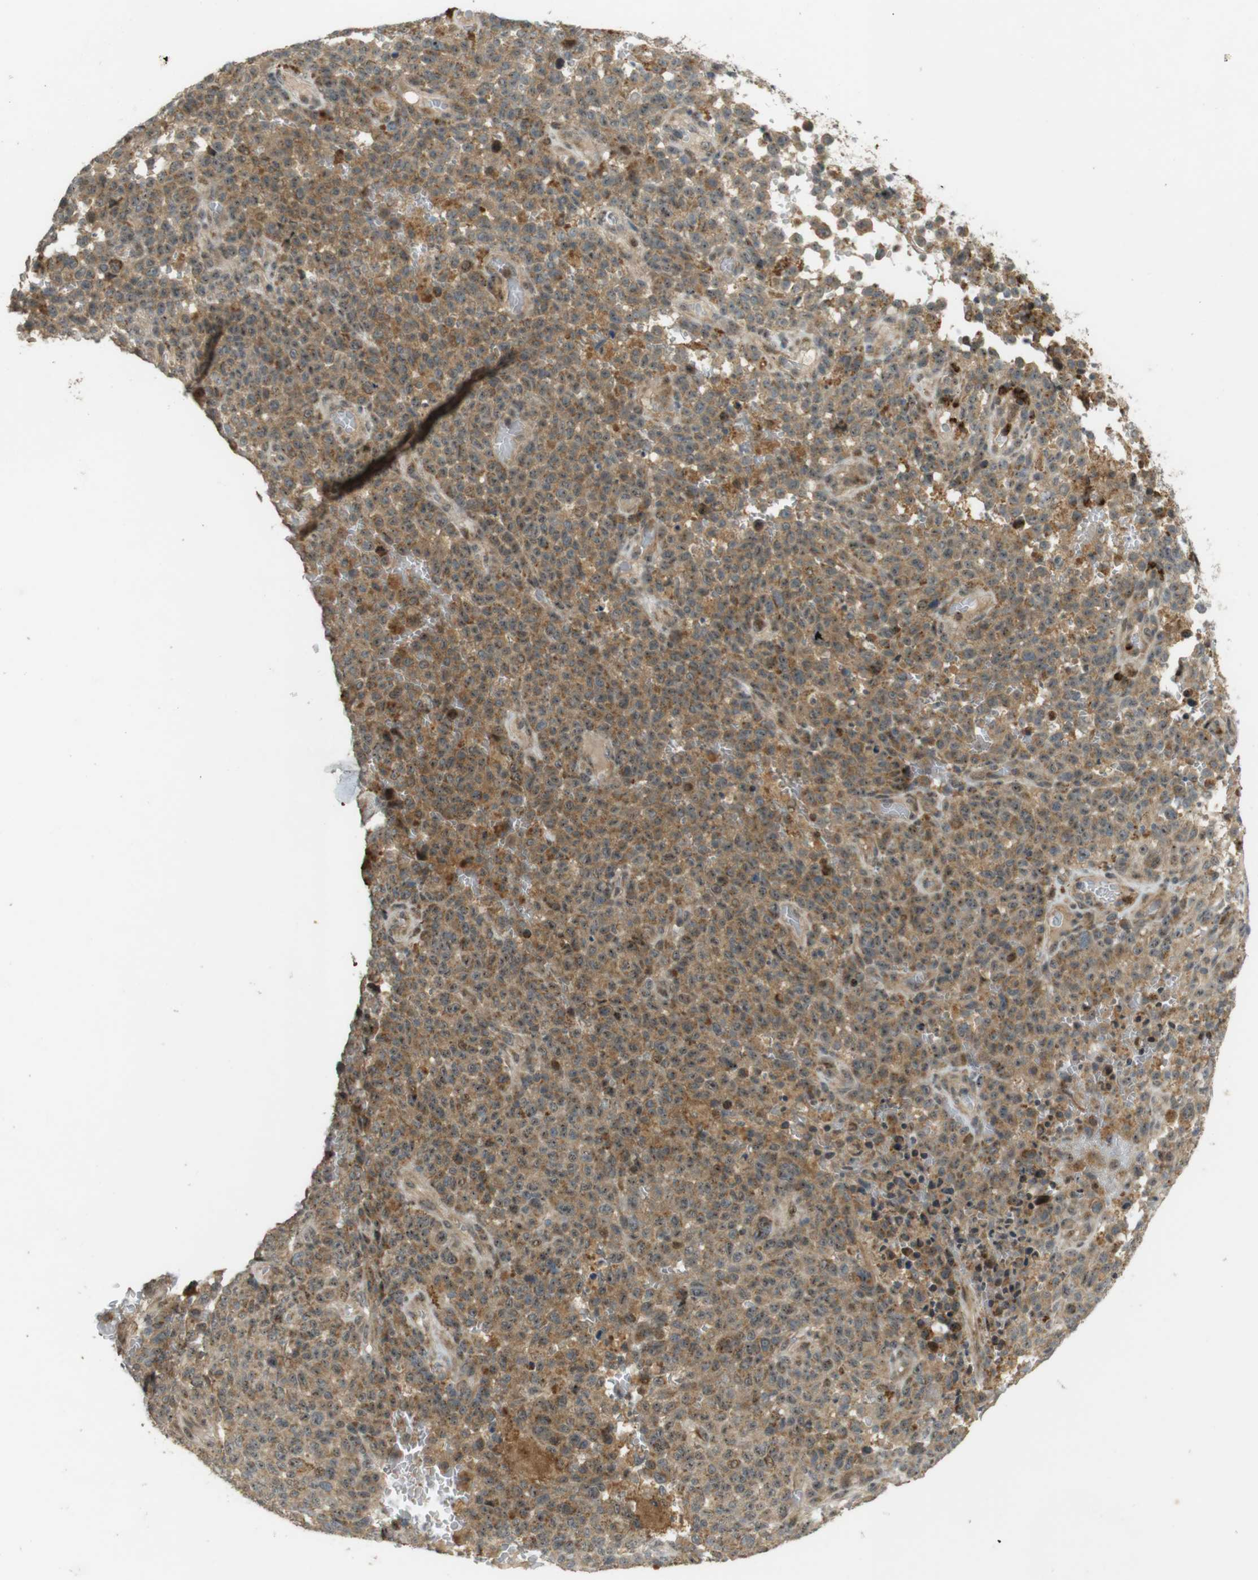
{"staining": {"intensity": "moderate", "quantity": ">75%", "location": "cytoplasmic/membranous,nuclear"}, "tissue": "melanoma", "cell_type": "Tumor cells", "image_type": "cancer", "snomed": [{"axis": "morphology", "description": "Malignant melanoma, NOS"}, {"axis": "topography", "description": "Skin"}], "caption": "Tumor cells display medium levels of moderate cytoplasmic/membranous and nuclear positivity in about >75% of cells in human malignant melanoma.", "gene": "TMX3", "patient": {"sex": "female", "age": 82}}